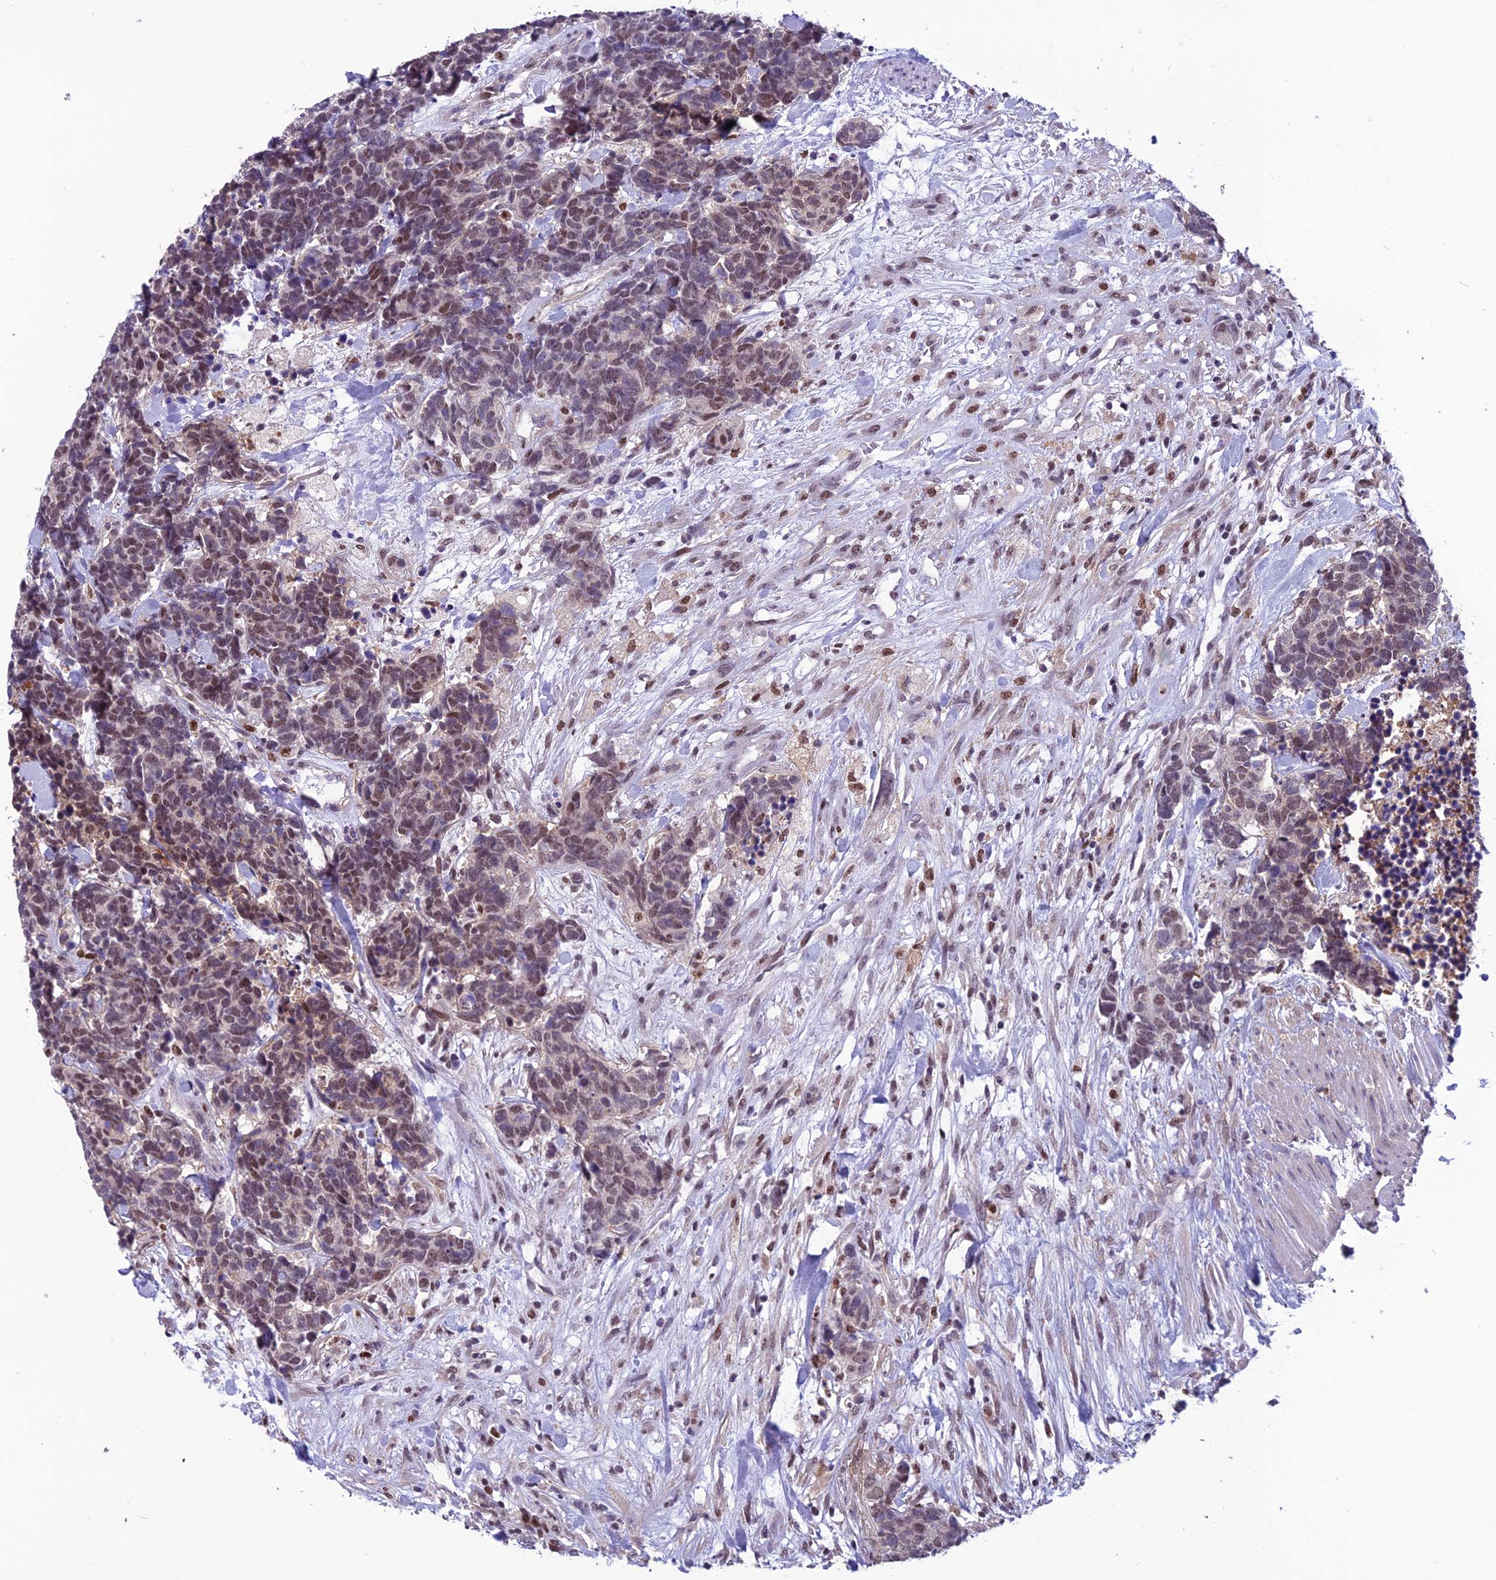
{"staining": {"intensity": "weak", "quantity": "<25%", "location": "nuclear"}, "tissue": "carcinoid", "cell_type": "Tumor cells", "image_type": "cancer", "snomed": [{"axis": "morphology", "description": "Carcinoma, NOS"}, {"axis": "morphology", "description": "Carcinoid, malignant, NOS"}, {"axis": "topography", "description": "Prostate"}], "caption": "A histopathology image of carcinoma stained for a protein reveals no brown staining in tumor cells.", "gene": "MIS12", "patient": {"sex": "male", "age": 57}}